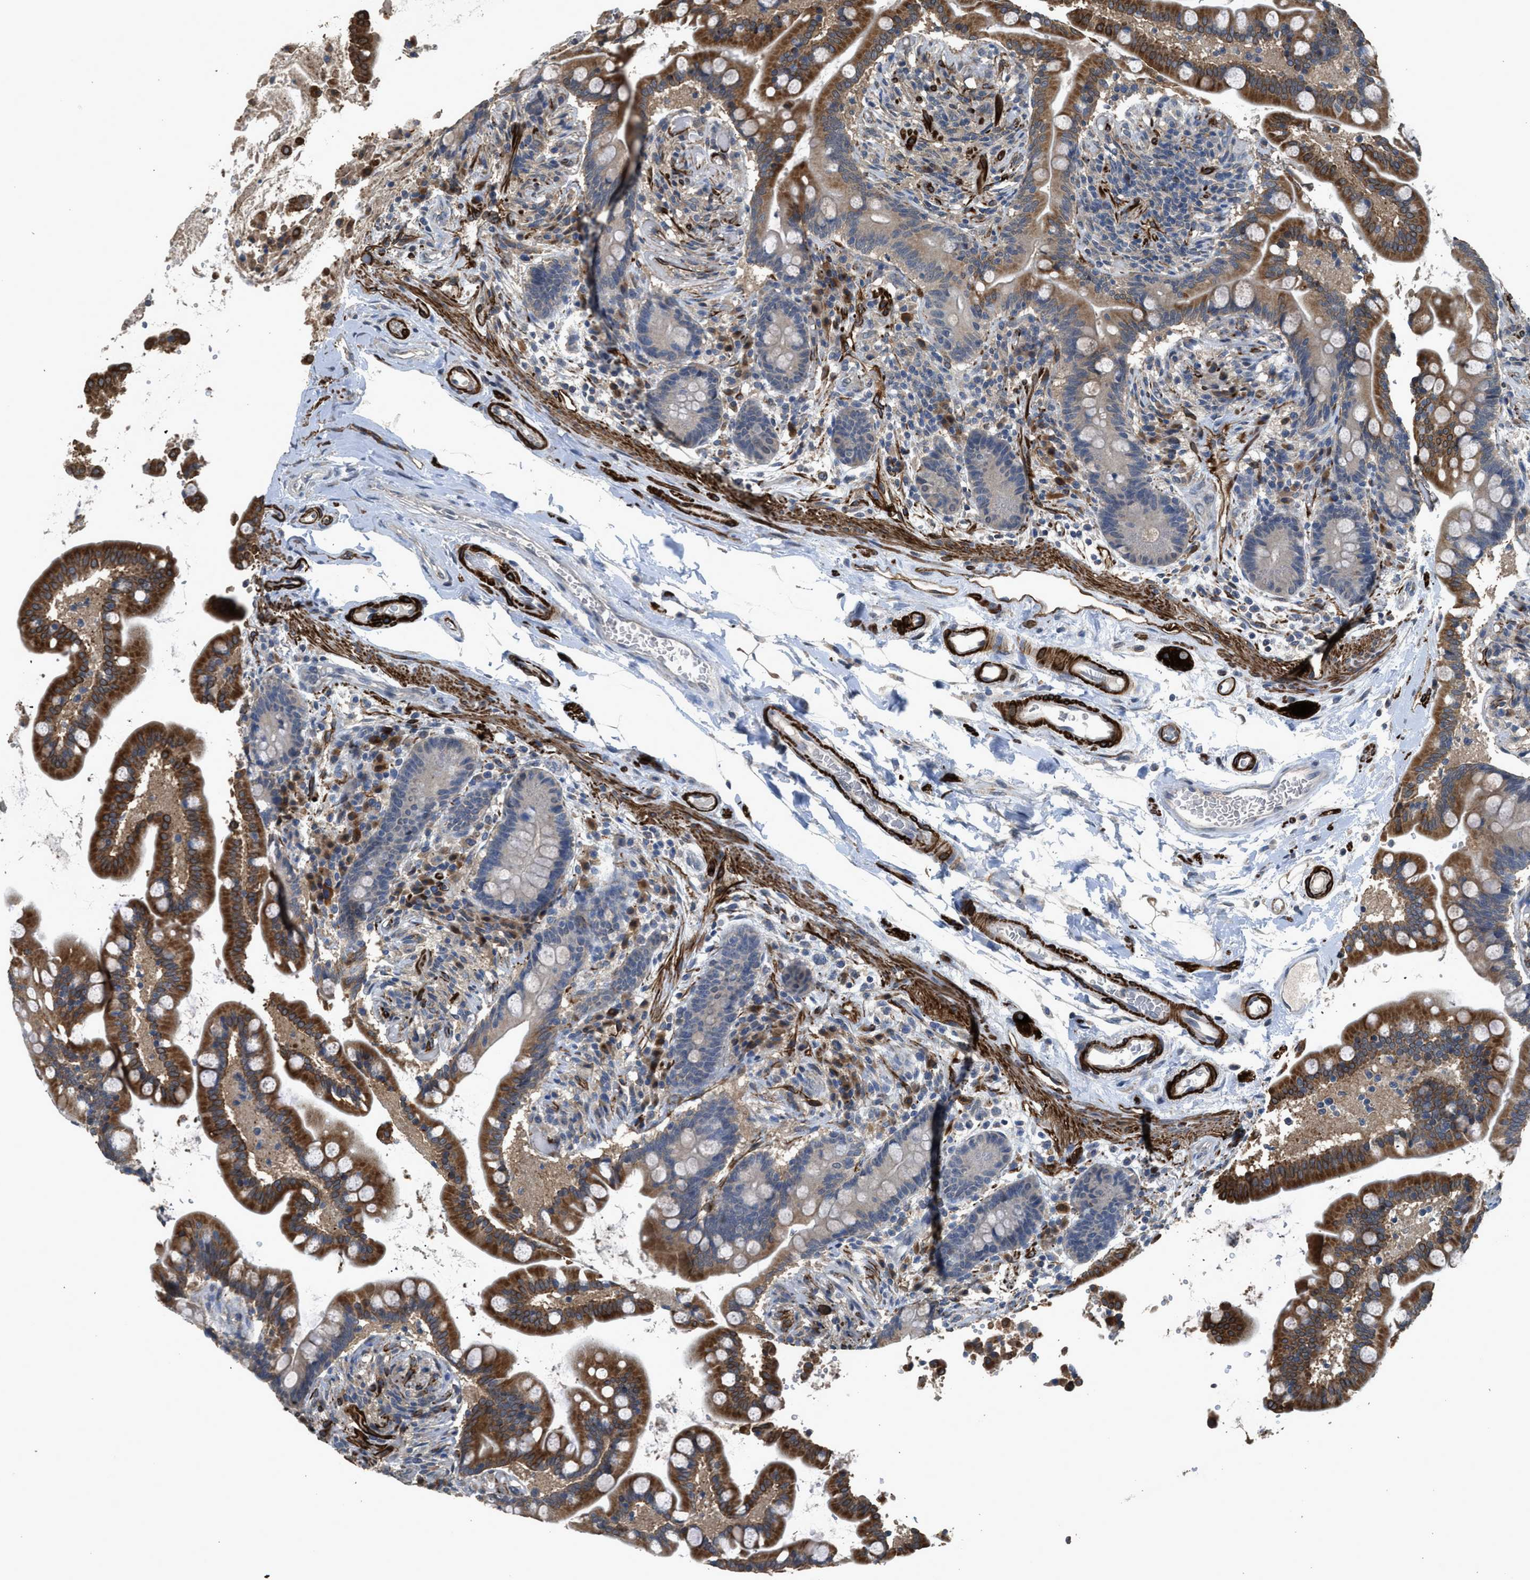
{"staining": {"intensity": "weak", "quantity": ">75%", "location": "cytoplasmic/membranous"}, "tissue": "colon", "cell_type": "Endothelial cells", "image_type": "normal", "snomed": [{"axis": "morphology", "description": "Normal tissue, NOS"}, {"axis": "topography", "description": "Colon"}], "caption": "Immunohistochemistry staining of benign colon, which shows low levels of weak cytoplasmic/membranous staining in approximately >75% of endothelial cells indicating weak cytoplasmic/membranous protein staining. The staining was performed using DAB (brown) for protein detection and nuclei were counterstained in hematoxylin (blue).", "gene": "SYNM", "patient": {"sex": "male", "age": 73}}